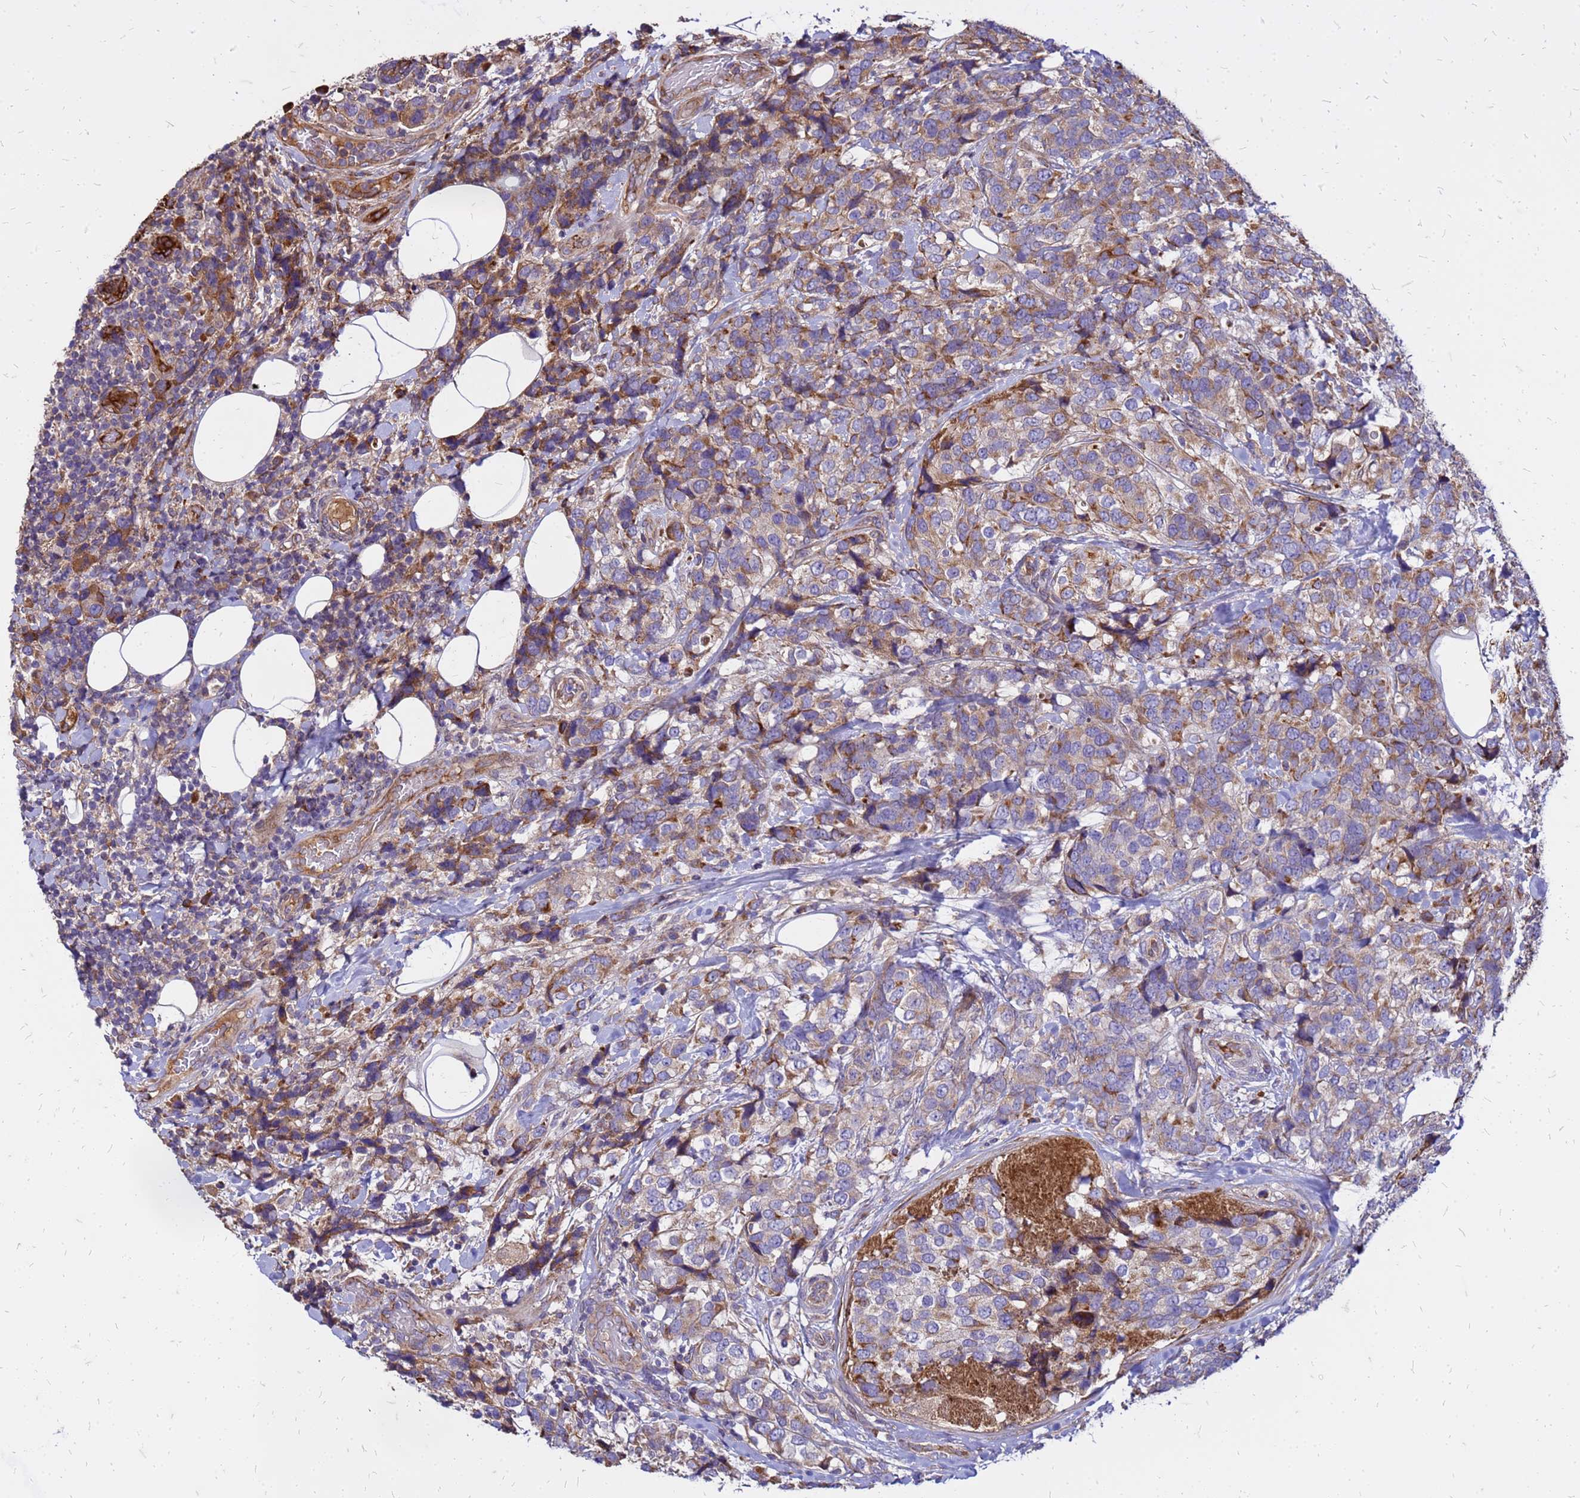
{"staining": {"intensity": "moderate", "quantity": "25%-75%", "location": "cytoplasmic/membranous"}, "tissue": "breast cancer", "cell_type": "Tumor cells", "image_type": "cancer", "snomed": [{"axis": "morphology", "description": "Lobular carcinoma"}, {"axis": "topography", "description": "Breast"}], "caption": "Human breast lobular carcinoma stained with a brown dye exhibits moderate cytoplasmic/membranous positive expression in about 25%-75% of tumor cells.", "gene": "VMO1", "patient": {"sex": "female", "age": 59}}